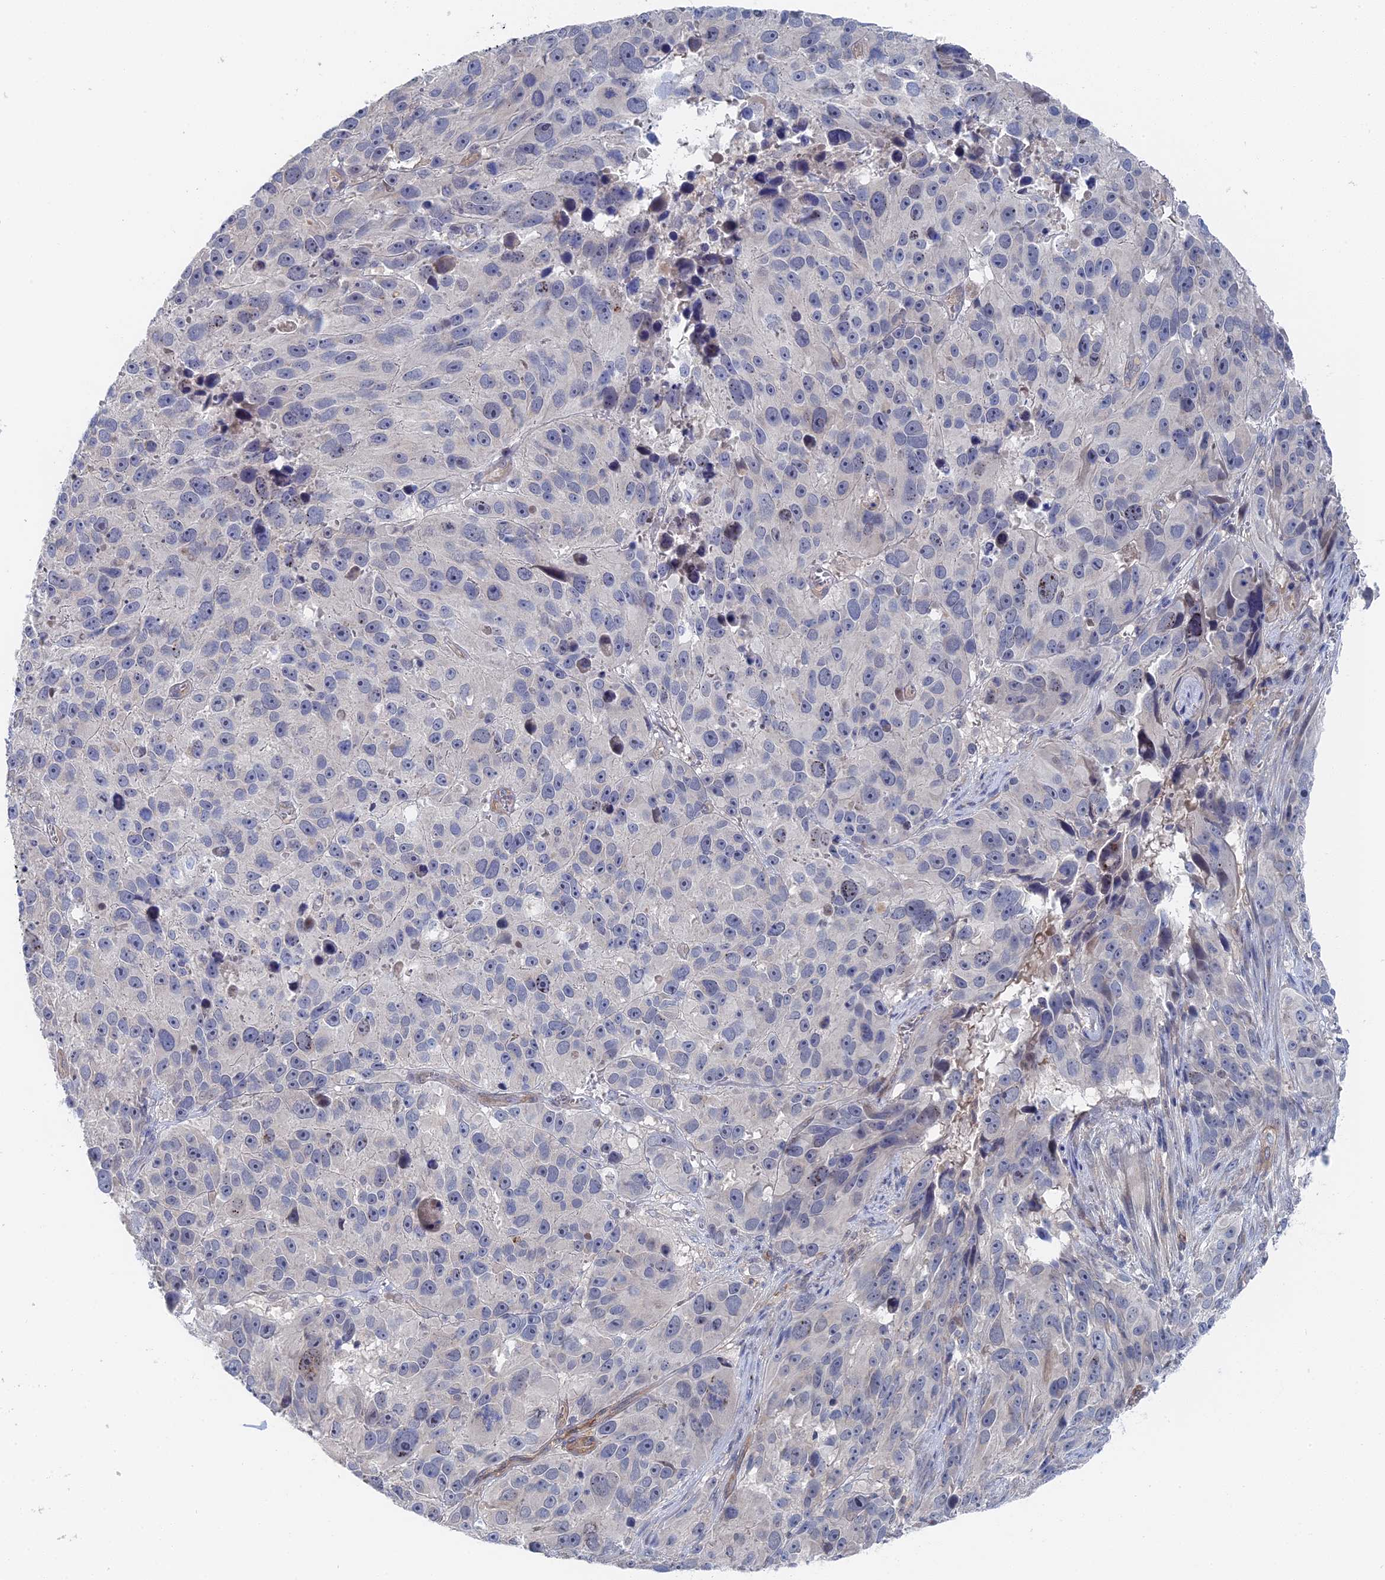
{"staining": {"intensity": "negative", "quantity": "none", "location": "none"}, "tissue": "melanoma", "cell_type": "Tumor cells", "image_type": "cancer", "snomed": [{"axis": "morphology", "description": "Malignant melanoma, NOS"}, {"axis": "topography", "description": "Skin"}], "caption": "The histopathology image demonstrates no staining of tumor cells in malignant melanoma.", "gene": "MTHFSD", "patient": {"sex": "male", "age": 84}}